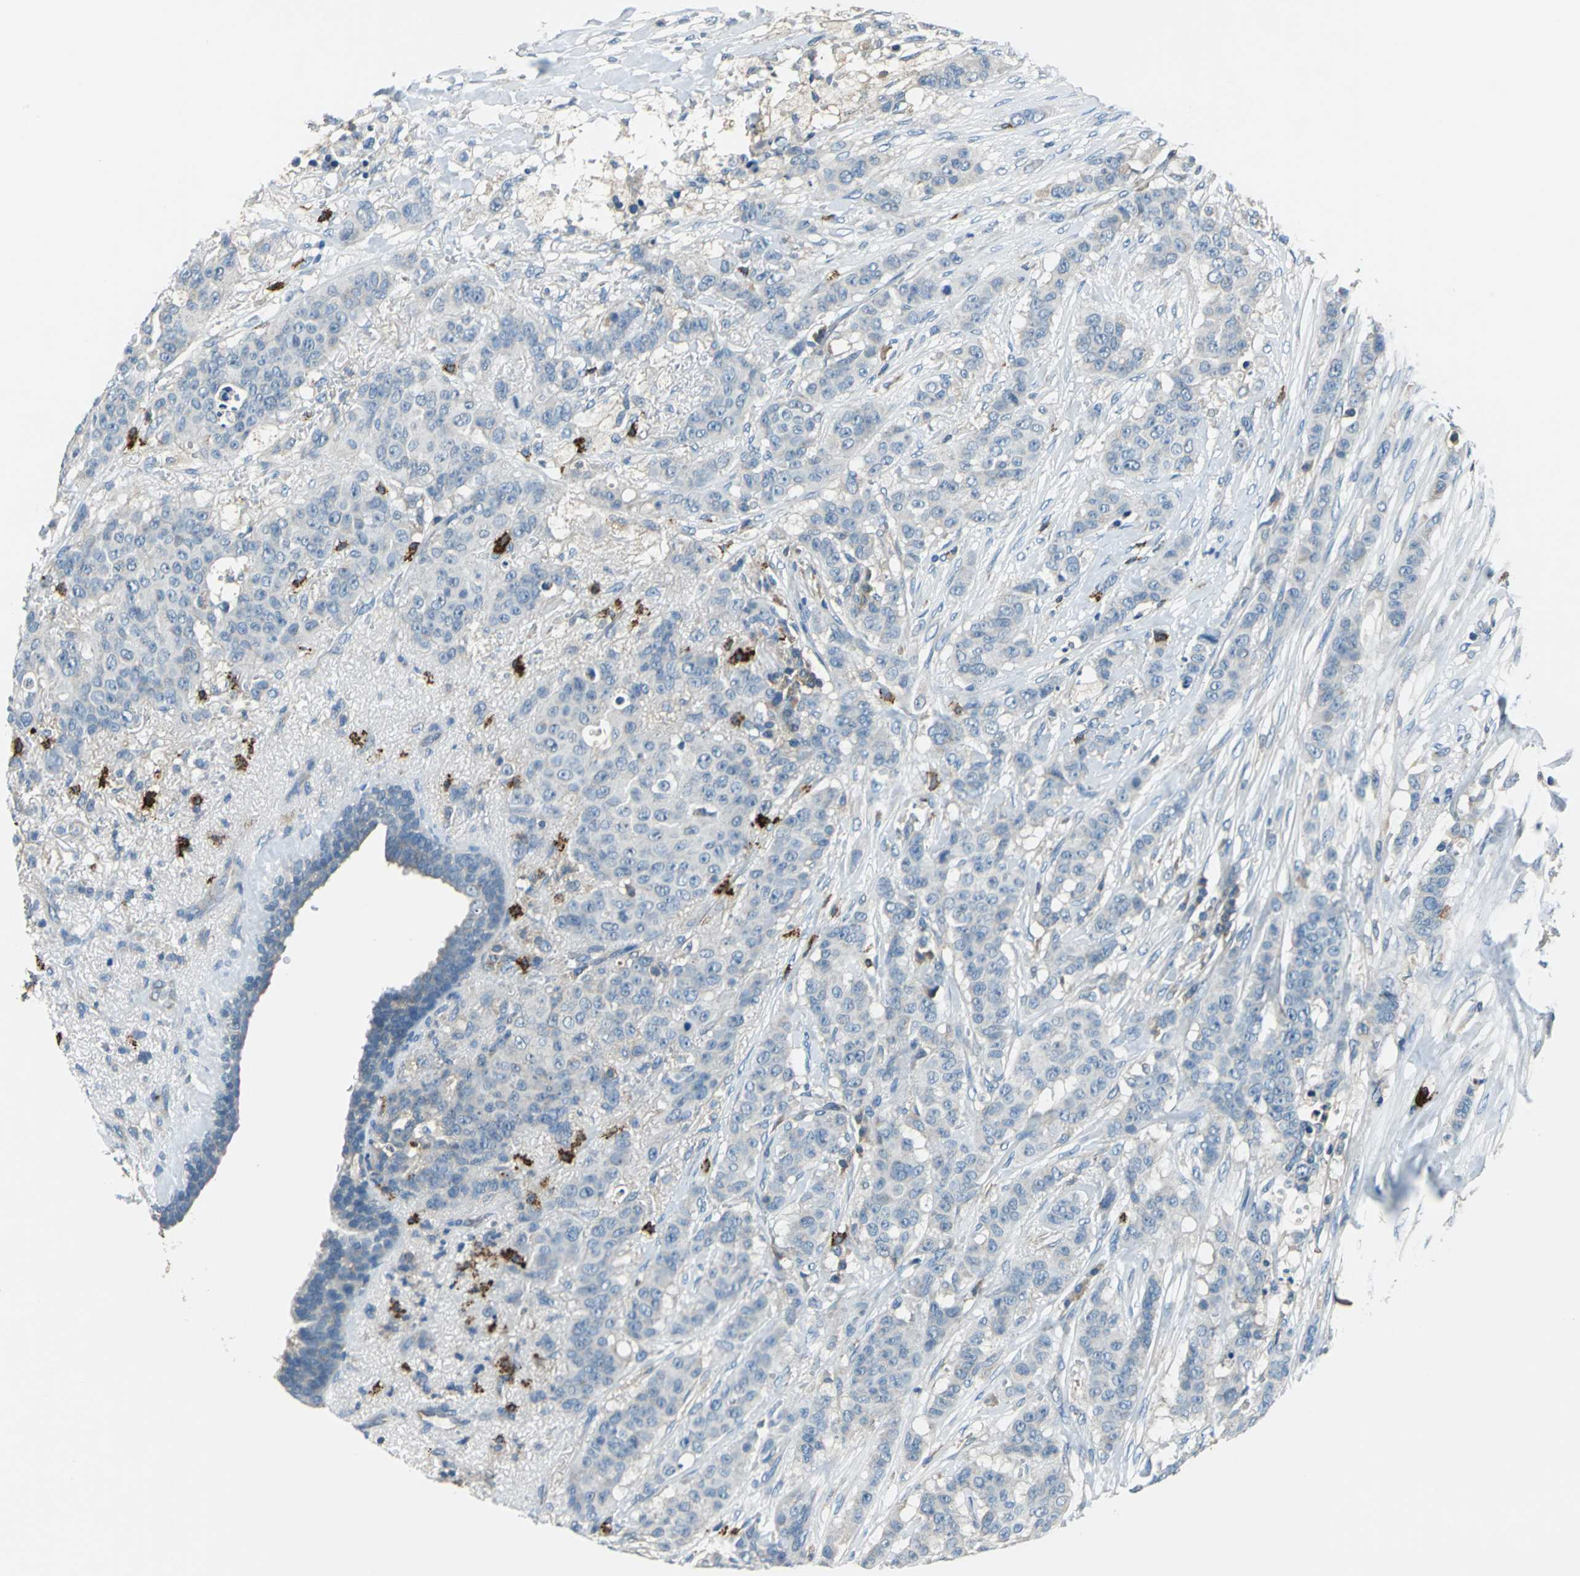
{"staining": {"intensity": "weak", "quantity": "25%-75%", "location": "cytoplasmic/membranous"}, "tissue": "breast cancer", "cell_type": "Tumor cells", "image_type": "cancer", "snomed": [{"axis": "morphology", "description": "Duct carcinoma"}, {"axis": "topography", "description": "Breast"}], "caption": "The micrograph reveals a brown stain indicating the presence of a protein in the cytoplasmic/membranous of tumor cells in breast intraductal carcinoma. (DAB (3,3'-diaminobenzidine) IHC with brightfield microscopy, high magnification).", "gene": "CPA3", "patient": {"sex": "female", "age": 40}}